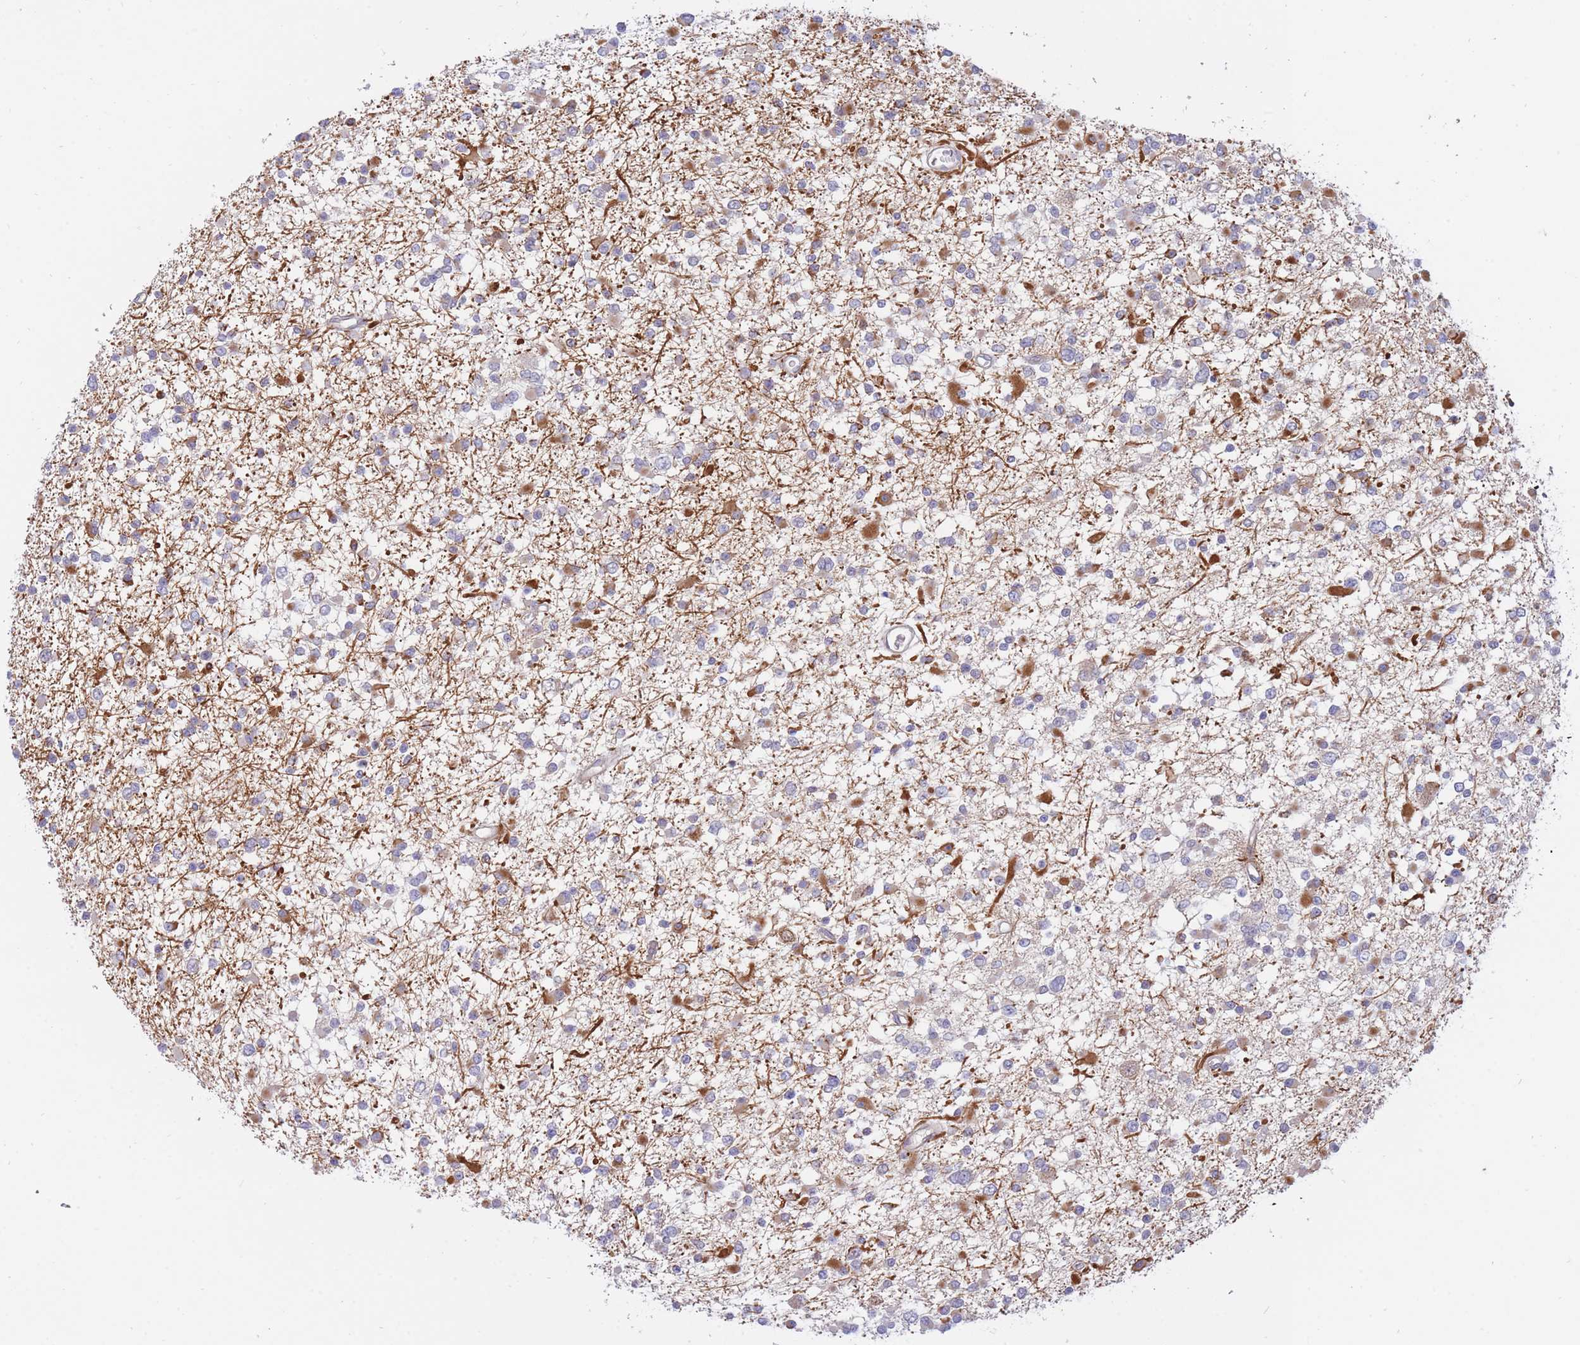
{"staining": {"intensity": "moderate", "quantity": "25%-75%", "location": "cytoplasmic/membranous"}, "tissue": "glioma", "cell_type": "Tumor cells", "image_type": "cancer", "snomed": [{"axis": "morphology", "description": "Glioma, malignant, Low grade"}, {"axis": "topography", "description": "Brain"}], "caption": "About 25%-75% of tumor cells in human glioma exhibit moderate cytoplasmic/membranous protein positivity as visualized by brown immunohistochemical staining.", "gene": "APOL4", "patient": {"sex": "female", "age": 22}}